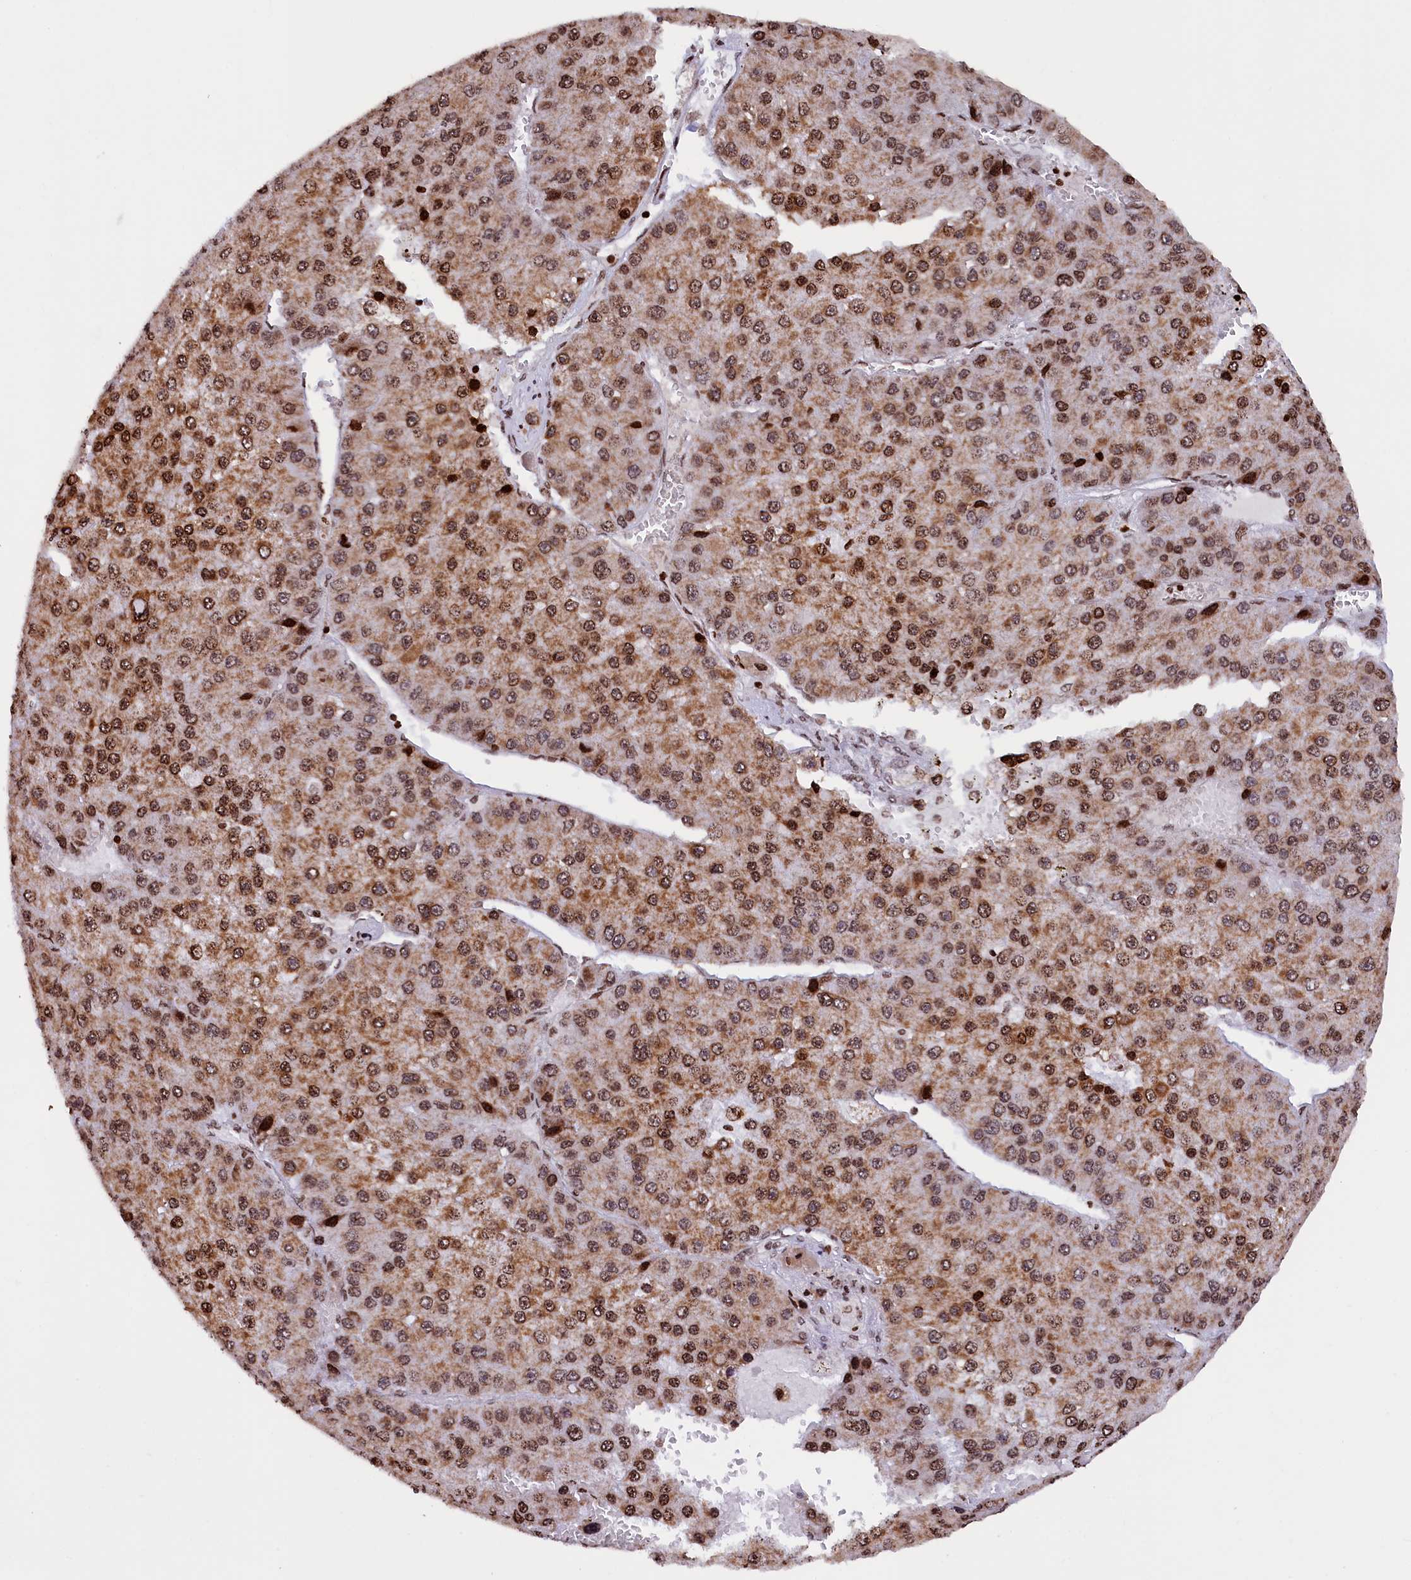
{"staining": {"intensity": "moderate", "quantity": ">75%", "location": "cytoplasmic/membranous,nuclear"}, "tissue": "liver cancer", "cell_type": "Tumor cells", "image_type": "cancer", "snomed": [{"axis": "morphology", "description": "Carcinoma, Hepatocellular, NOS"}, {"axis": "topography", "description": "Liver"}], "caption": "Tumor cells display medium levels of moderate cytoplasmic/membranous and nuclear expression in about >75% of cells in human liver cancer (hepatocellular carcinoma).", "gene": "TIMM29", "patient": {"sex": "female", "age": 73}}